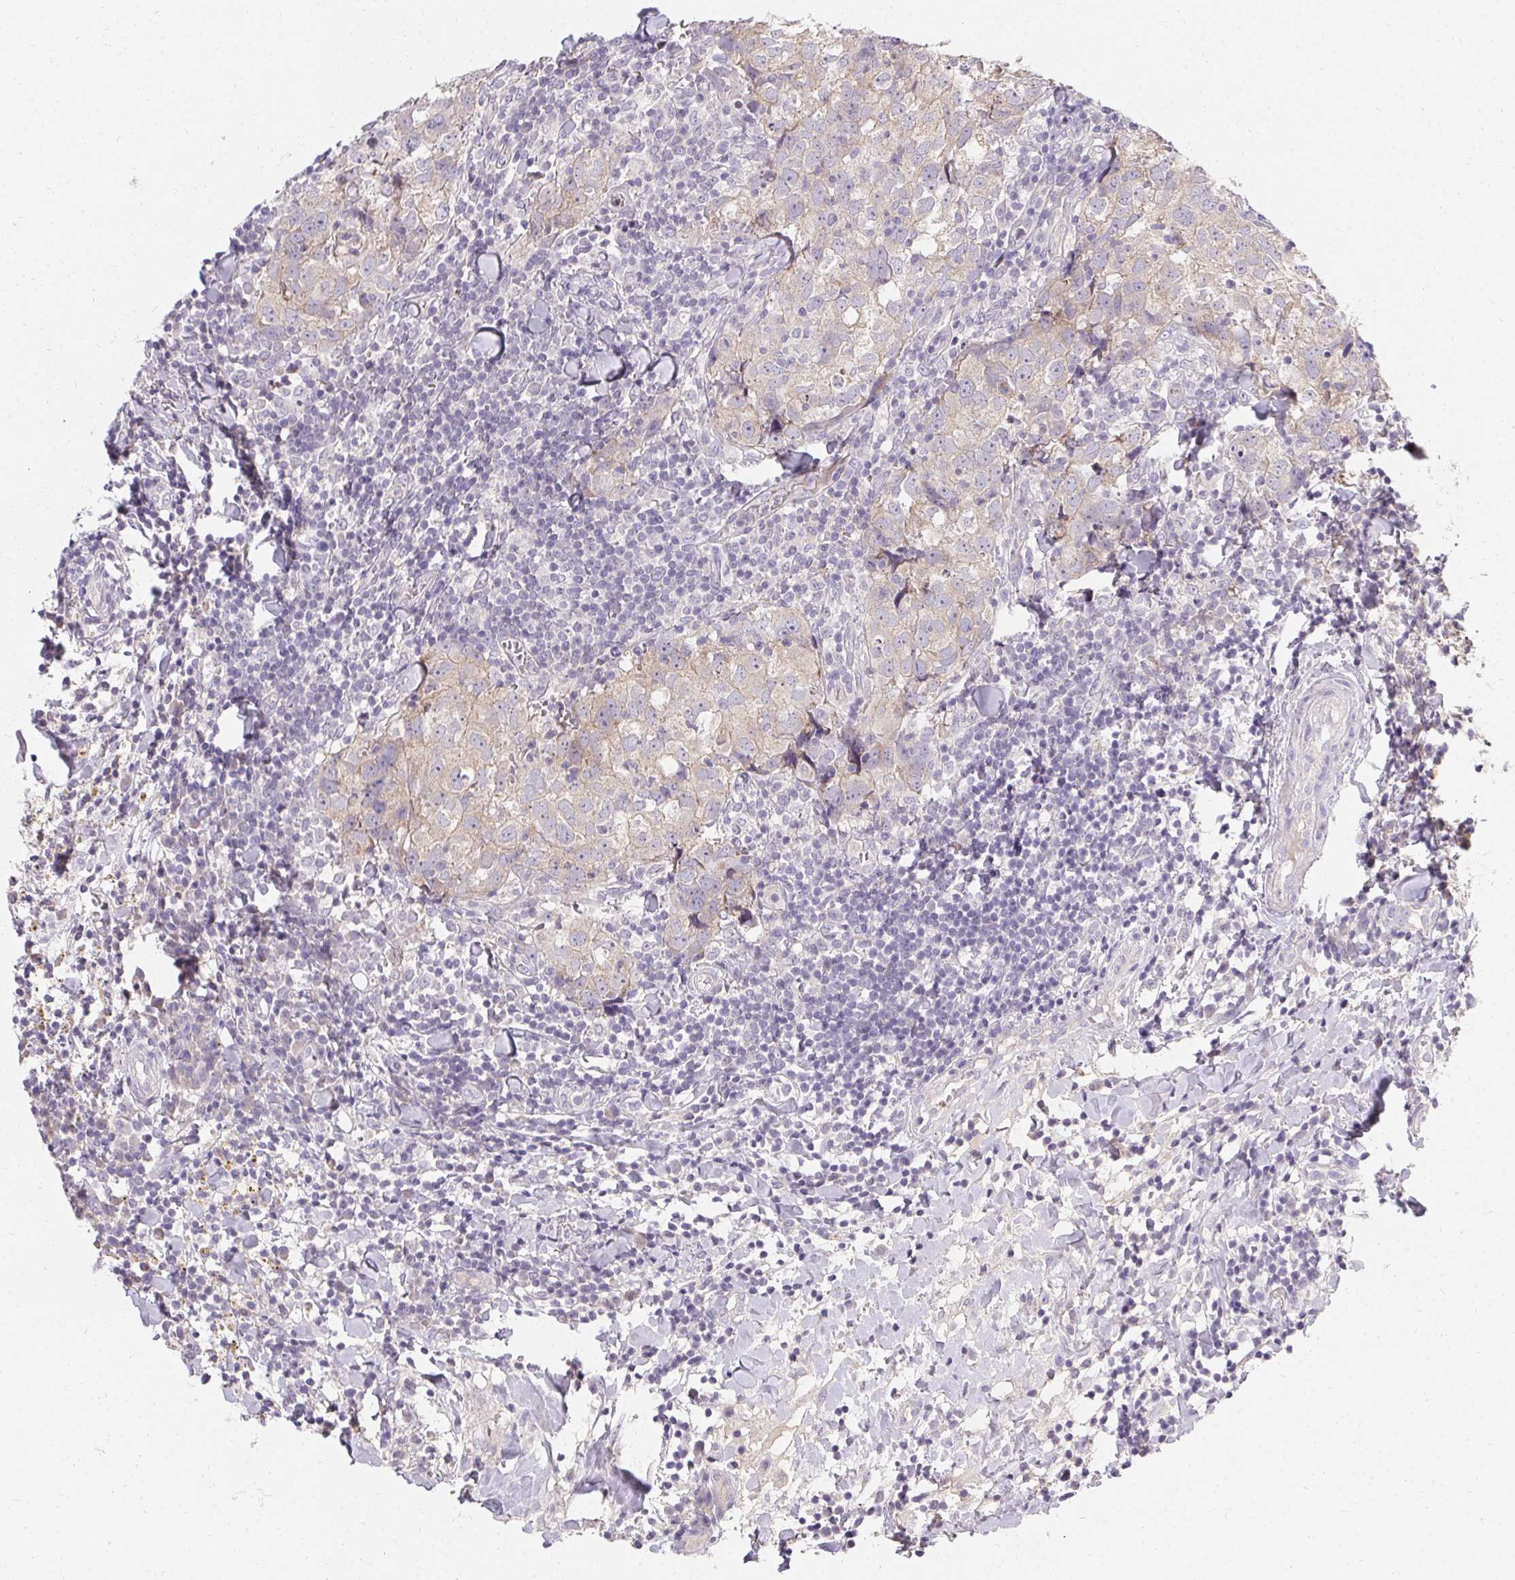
{"staining": {"intensity": "moderate", "quantity": "25%-75%", "location": "cytoplasmic/membranous"}, "tissue": "breast cancer", "cell_type": "Tumor cells", "image_type": "cancer", "snomed": [{"axis": "morphology", "description": "Duct carcinoma"}, {"axis": "topography", "description": "Breast"}], "caption": "Breast cancer (invasive ductal carcinoma) stained with a brown dye displays moderate cytoplasmic/membranous positive staining in approximately 25%-75% of tumor cells.", "gene": "TRIP13", "patient": {"sex": "female", "age": 30}}